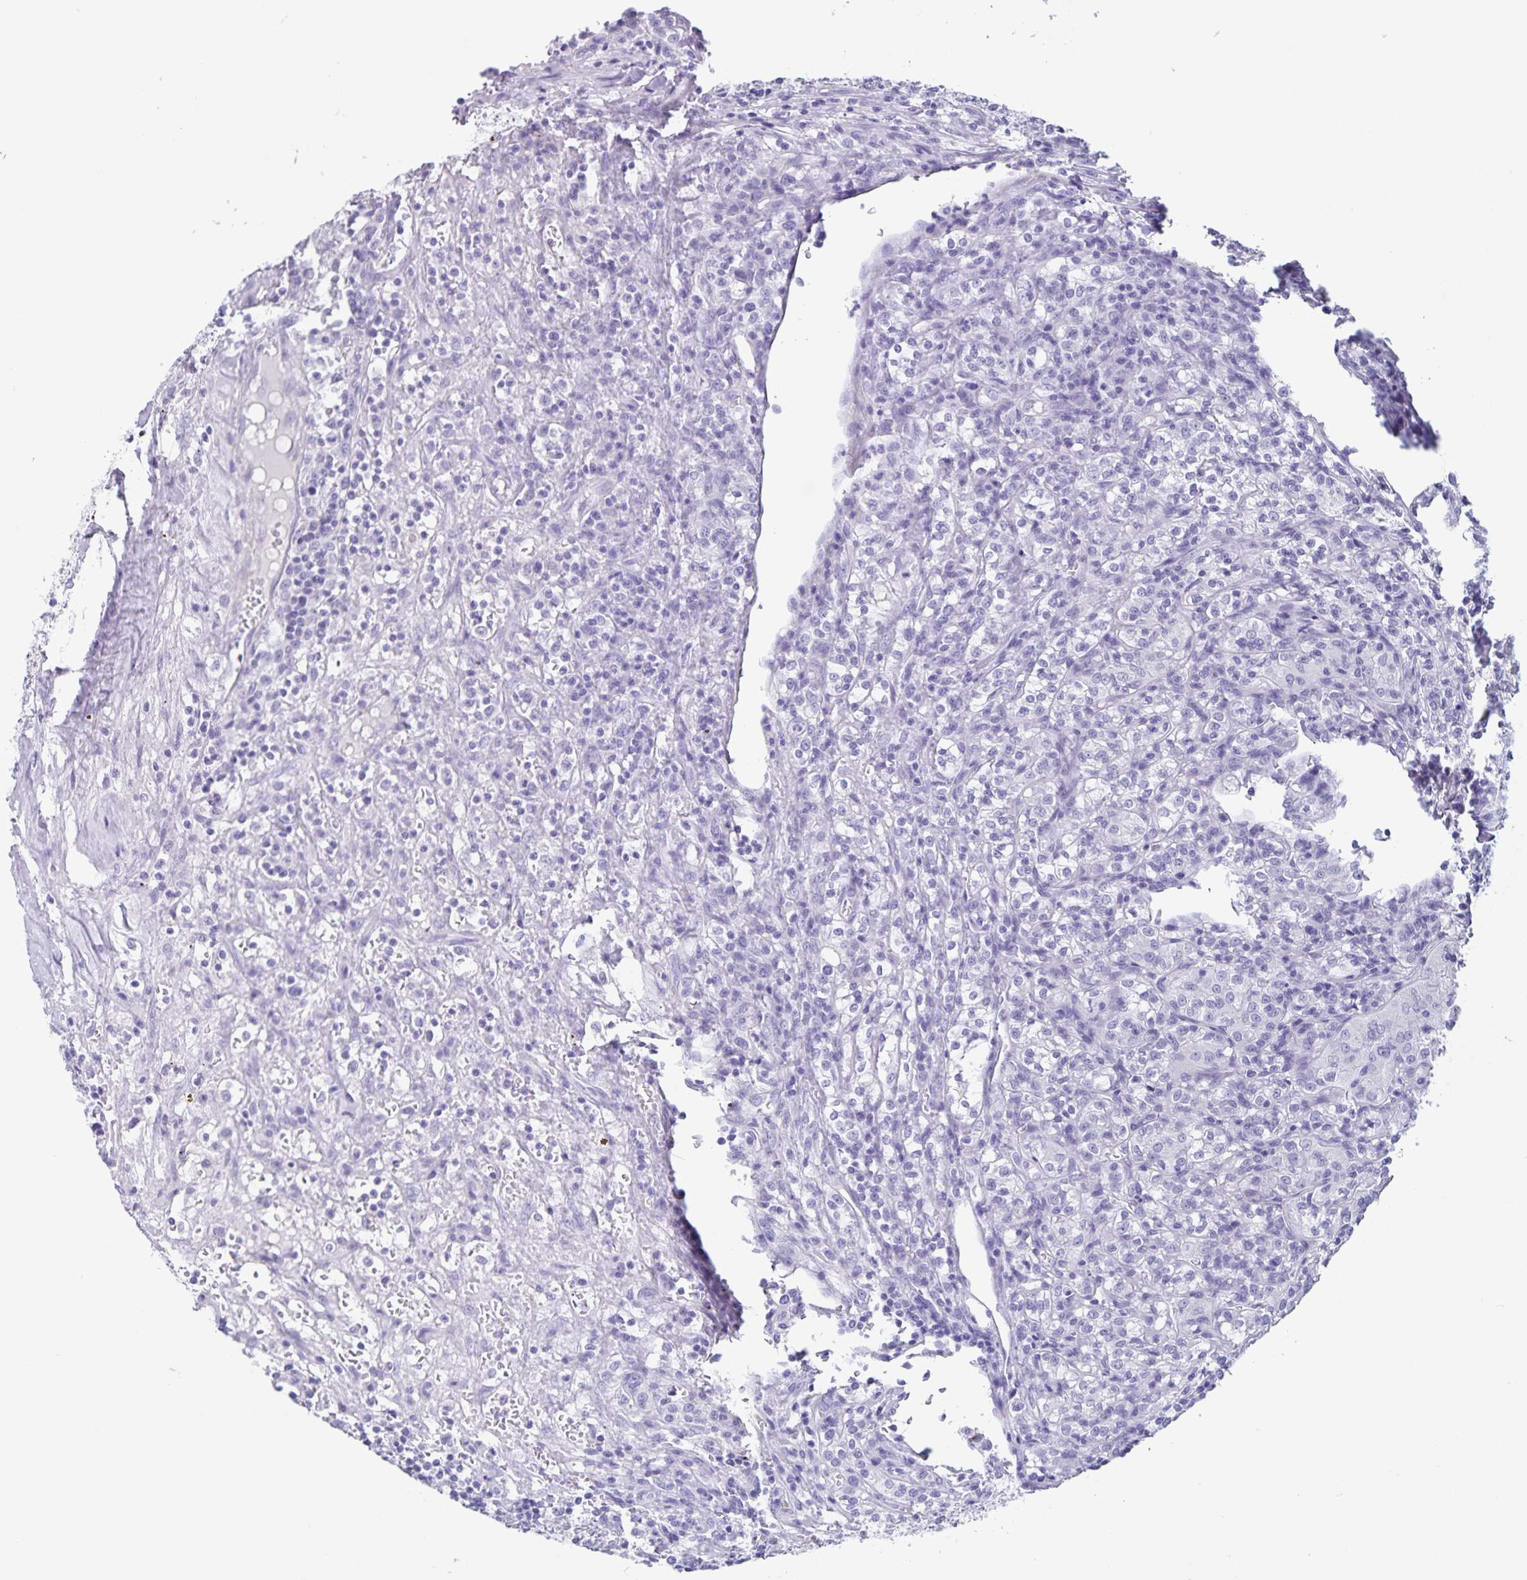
{"staining": {"intensity": "negative", "quantity": "none", "location": "none"}, "tissue": "renal cancer", "cell_type": "Tumor cells", "image_type": "cancer", "snomed": [{"axis": "morphology", "description": "Adenocarcinoma, NOS"}, {"axis": "topography", "description": "Kidney"}], "caption": "Immunohistochemistry (IHC) photomicrograph of neoplastic tissue: renal cancer stained with DAB reveals no significant protein staining in tumor cells.", "gene": "C11orf42", "patient": {"sex": "male", "age": 36}}